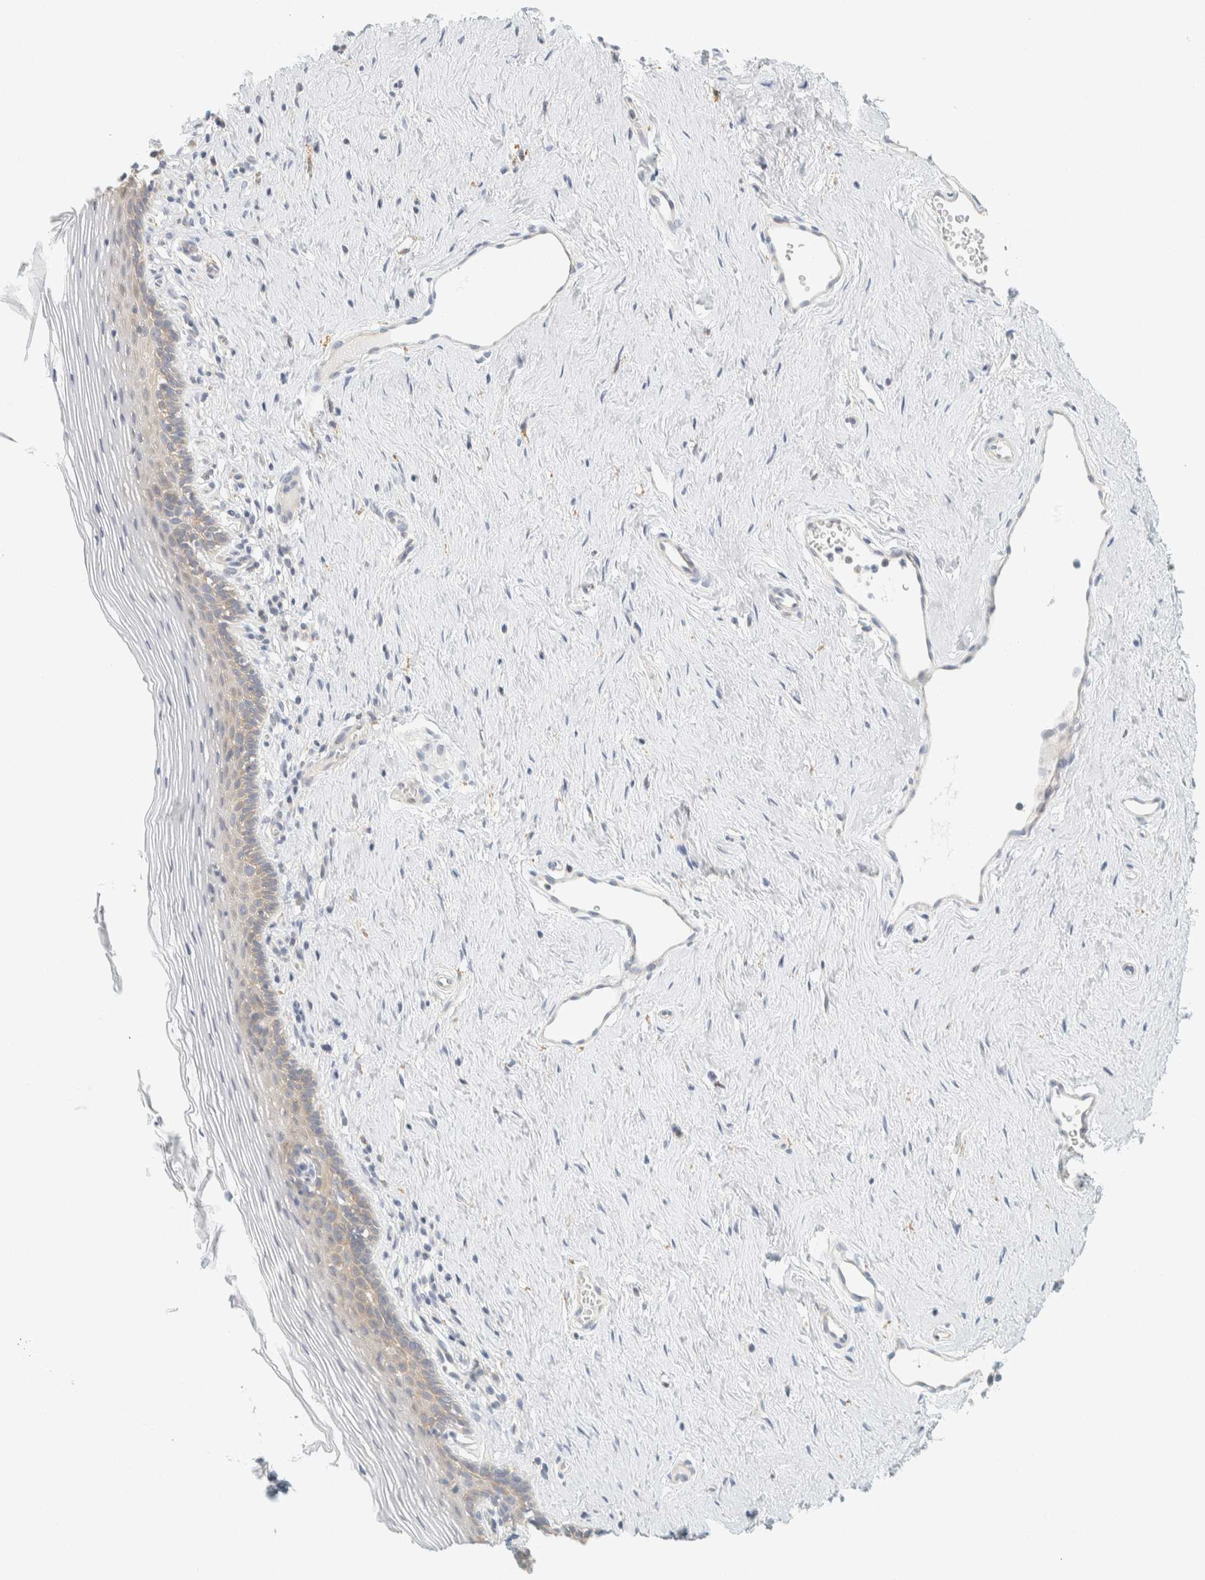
{"staining": {"intensity": "weak", "quantity": "25%-75%", "location": "cytoplasmic/membranous"}, "tissue": "vagina", "cell_type": "Squamous epithelial cells", "image_type": "normal", "snomed": [{"axis": "morphology", "description": "Normal tissue, NOS"}, {"axis": "topography", "description": "Vagina"}], "caption": "Vagina stained with immunohistochemistry (IHC) shows weak cytoplasmic/membranous staining in about 25%-75% of squamous epithelial cells. The protein of interest is stained brown, and the nuclei are stained in blue (DAB IHC with brightfield microscopy, high magnification).", "gene": "AARSD1", "patient": {"sex": "female", "age": 32}}